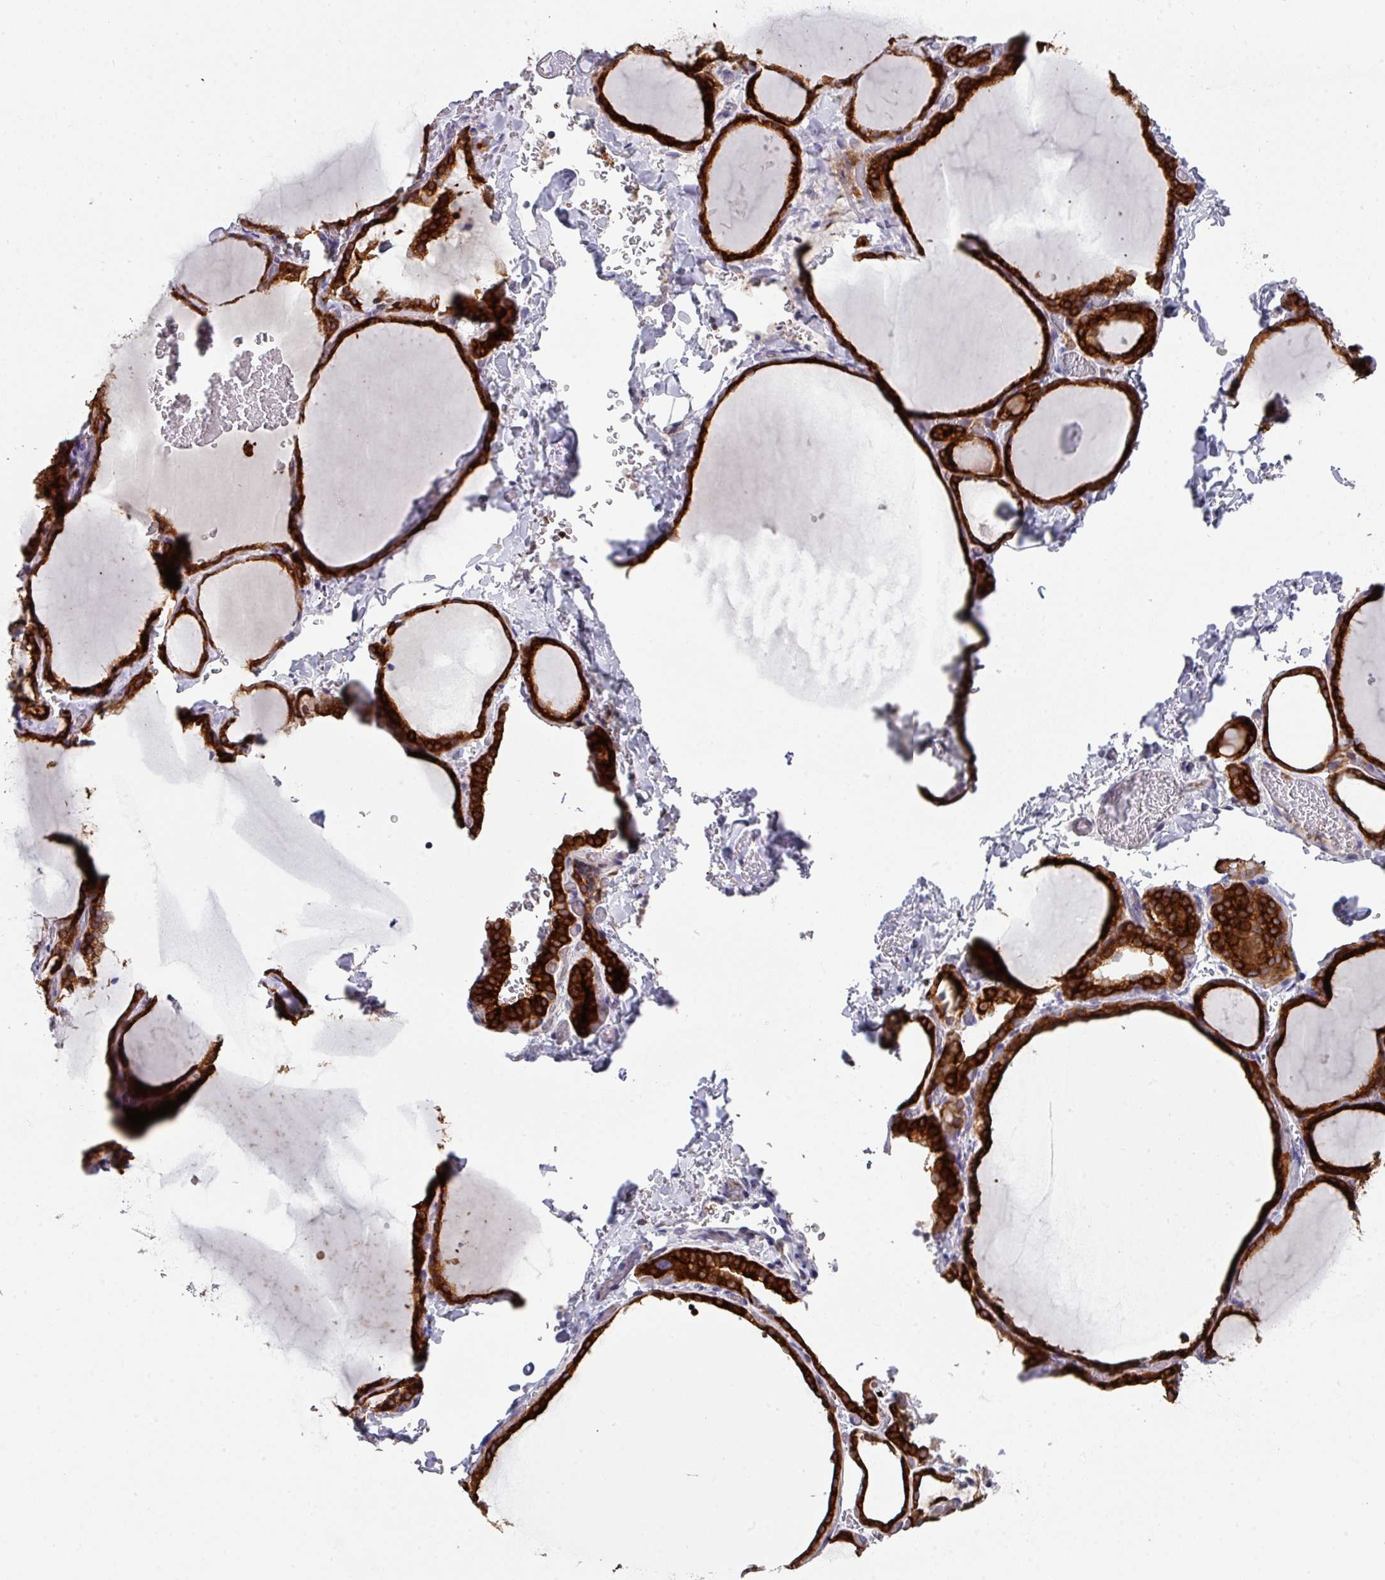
{"staining": {"intensity": "strong", "quantity": ">75%", "location": "cytoplasmic/membranous"}, "tissue": "thyroid gland", "cell_type": "Glandular cells", "image_type": "normal", "snomed": [{"axis": "morphology", "description": "Normal tissue, NOS"}, {"axis": "topography", "description": "Thyroid gland"}], "caption": "Thyroid gland stained with immunohistochemistry (IHC) shows strong cytoplasmic/membranous staining in approximately >75% of glandular cells.", "gene": "DCAF12L1", "patient": {"sex": "female", "age": 22}}